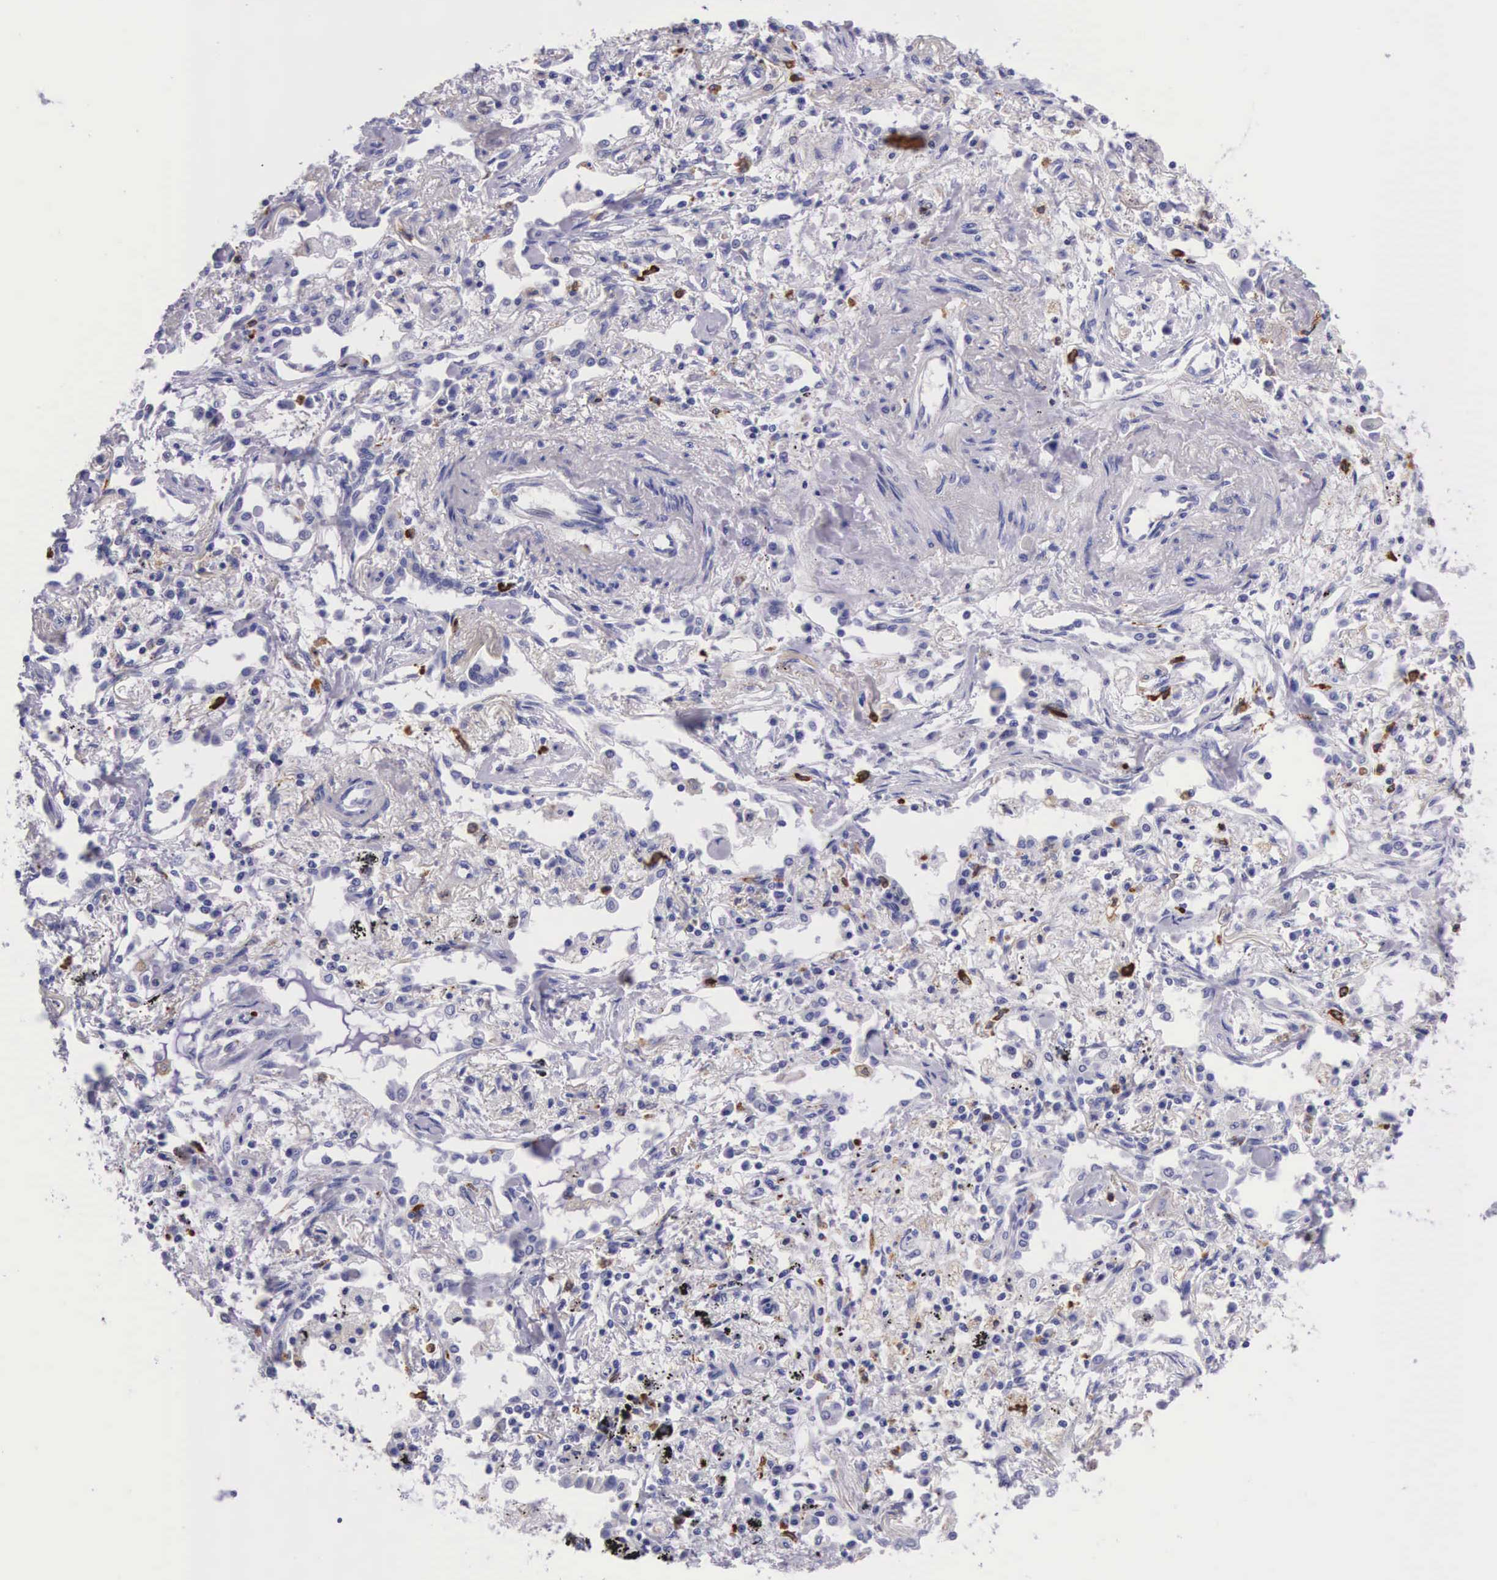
{"staining": {"intensity": "negative", "quantity": "none", "location": "none"}, "tissue": "lung cancer", "cell_type": "Tumor cells", "image_type": "cancer", "snomed": [{"axis": "morphology", "description": "Adenocarcinoma, NOS"}, {"axis": "topography", "description": "Lung"}], "caption": "Tumor cells show no significant expression in lung cancer. (DAB IHC with hematoxylin counter stain).", "gene": "FCN1", "patient": {"sex": "male", "age": 60}}